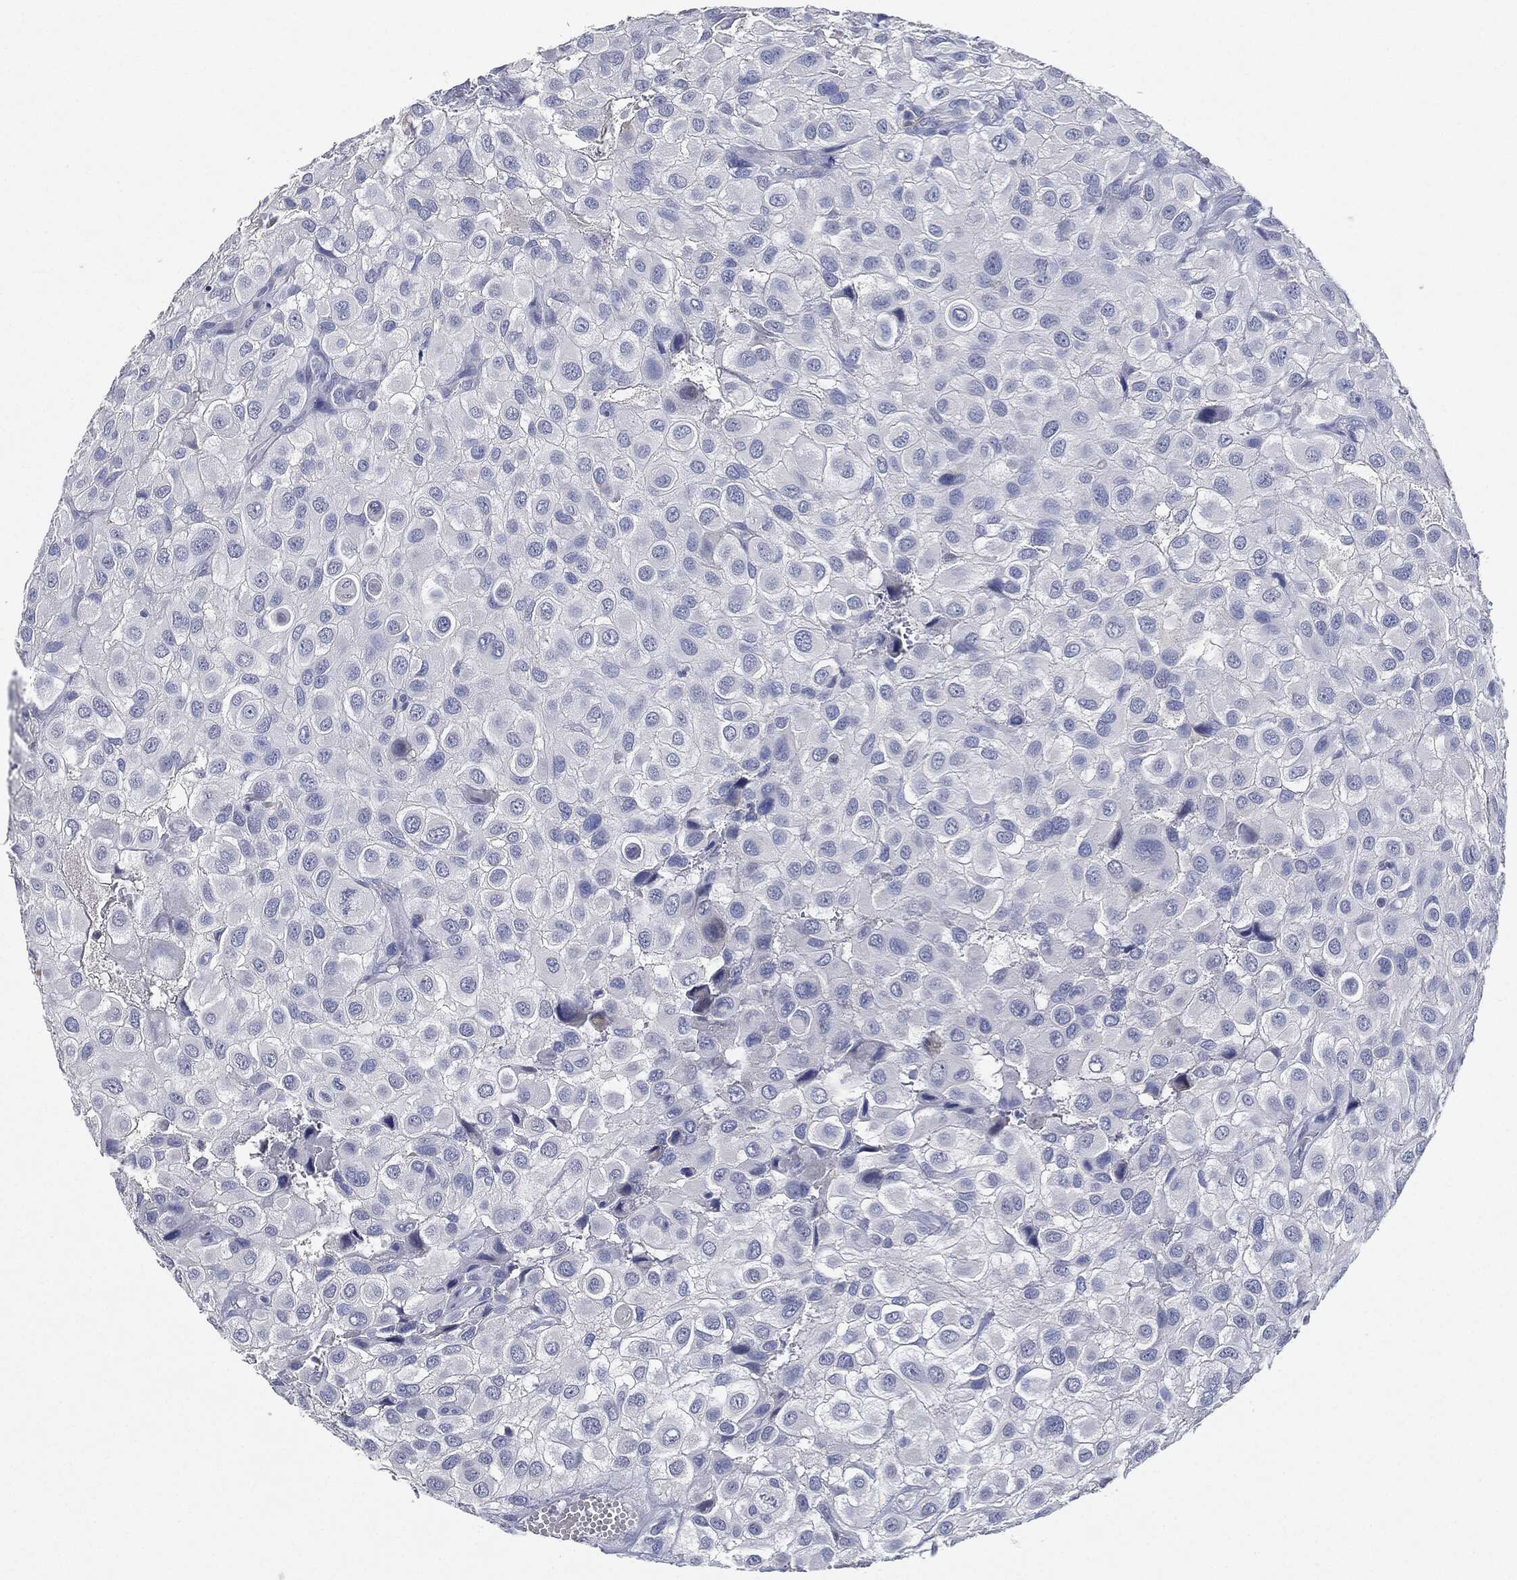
{"staining": {"intensity": "negative", "quantity": "none", "location": "none"}, "tissue": "urothelial cancer", "cell_type": "Tumor cells", "image_type": "cancer", "snomed": [{"axis": "morphology", "description": "Urothelial carcinoma, High grade"}, {"axis": "topography", "description": "Urinary bladder"}], "caption": "Image shows no significant protein positivity in tumor cells of urothelial cancer. (DAB (3,3'-diaminobenzidine) immunohistochemistry (IHC), high magnification).", "gene": "NTRK1", "patient": {"sex": "male", "age": 56}}